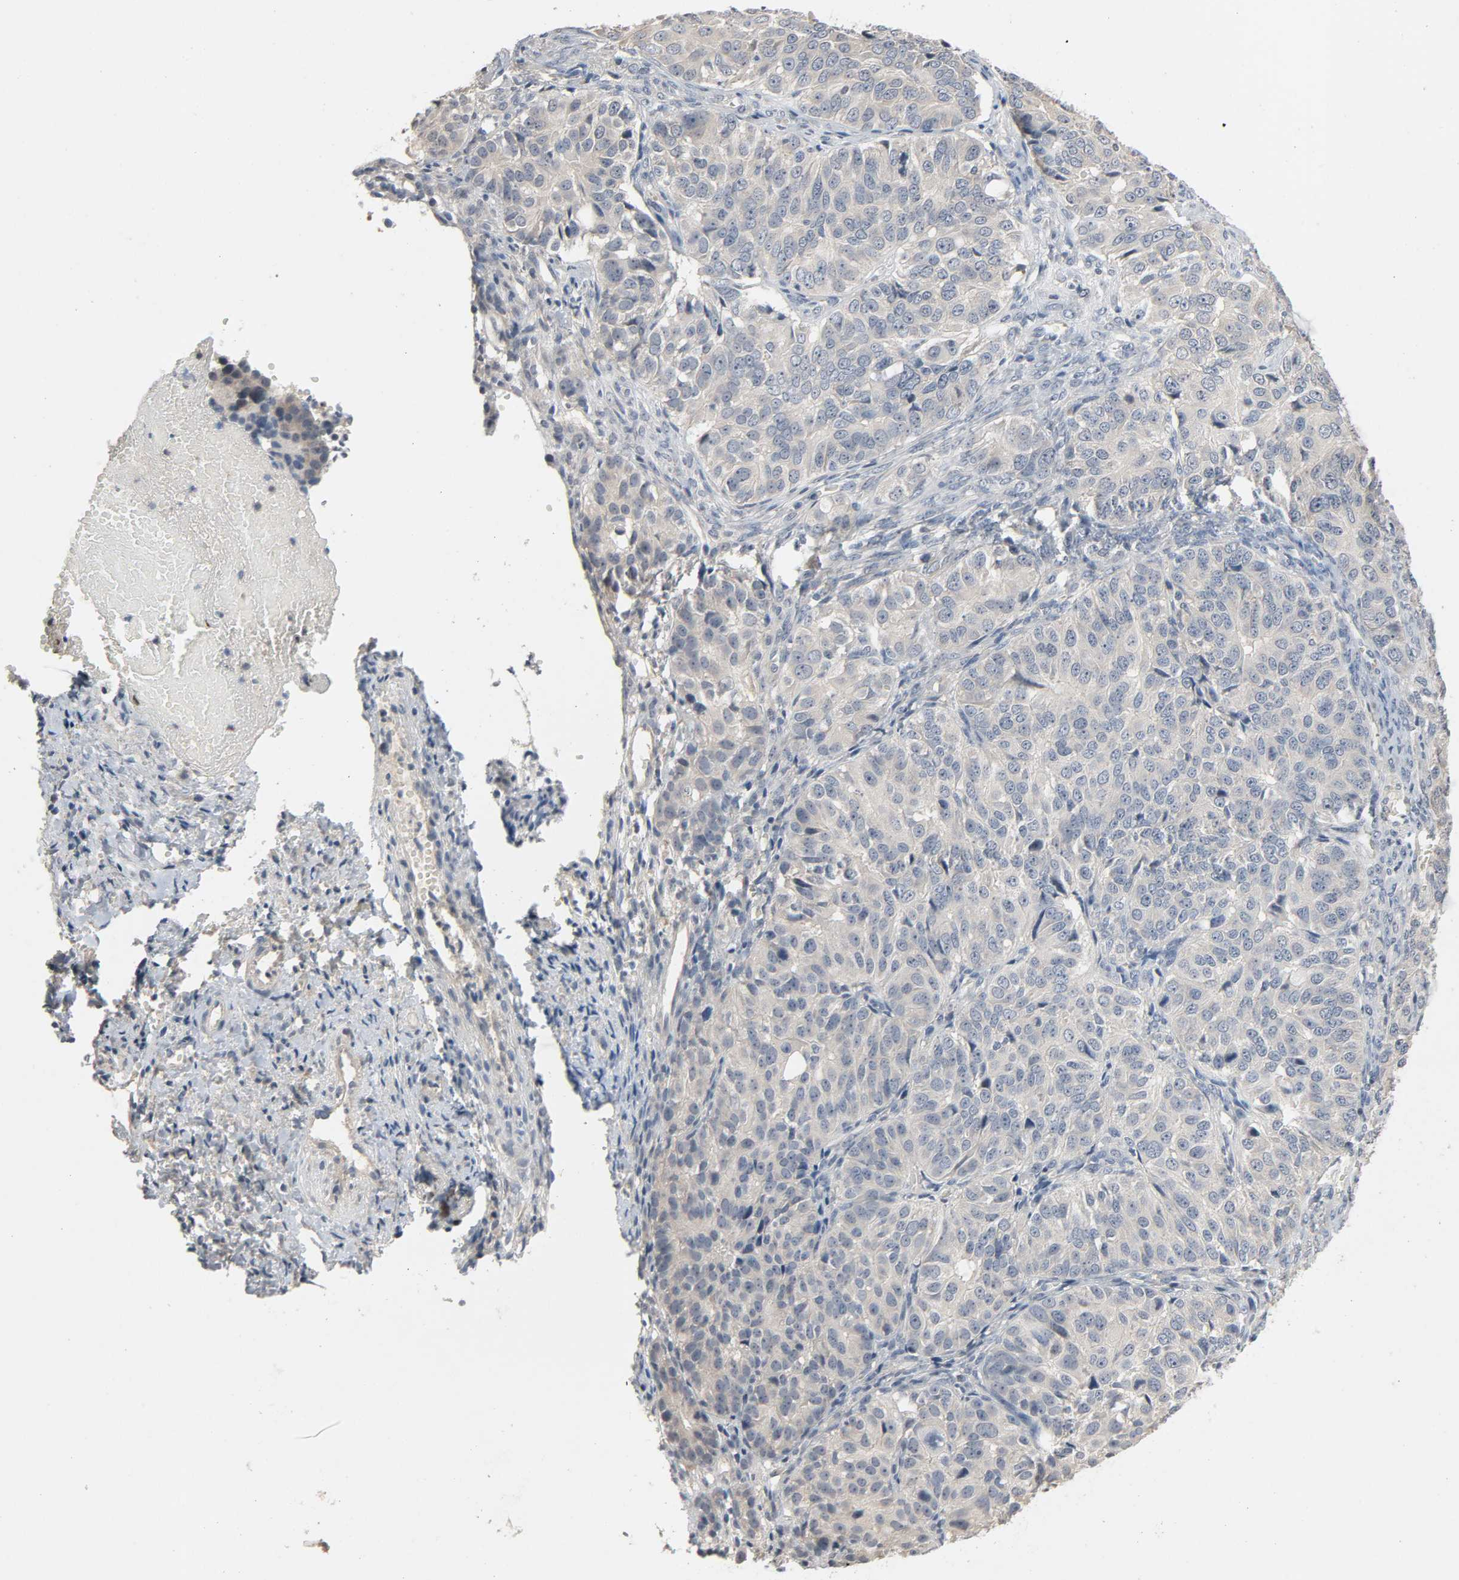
{"staining": {"intensity": "negative", "quantity": "none", "location": "none"}, "tissue": "ovarian cancer", "cell_type": "Tumor cells", "image_type": "cancer", "snomed": [{"axis": "morphology", "description": "Carcinoma, endometroid"}, {"axis": "topography", "description": "Ovary"}], "caption": "The image exhibits no significant staining in tumor cells of ovarian cancer. (DAB (3,3'-diaminobenzidine) IHC with hematoxylin counter stain).", "gene": "CD4", "patient": {"sex": "female", "age": 51}}